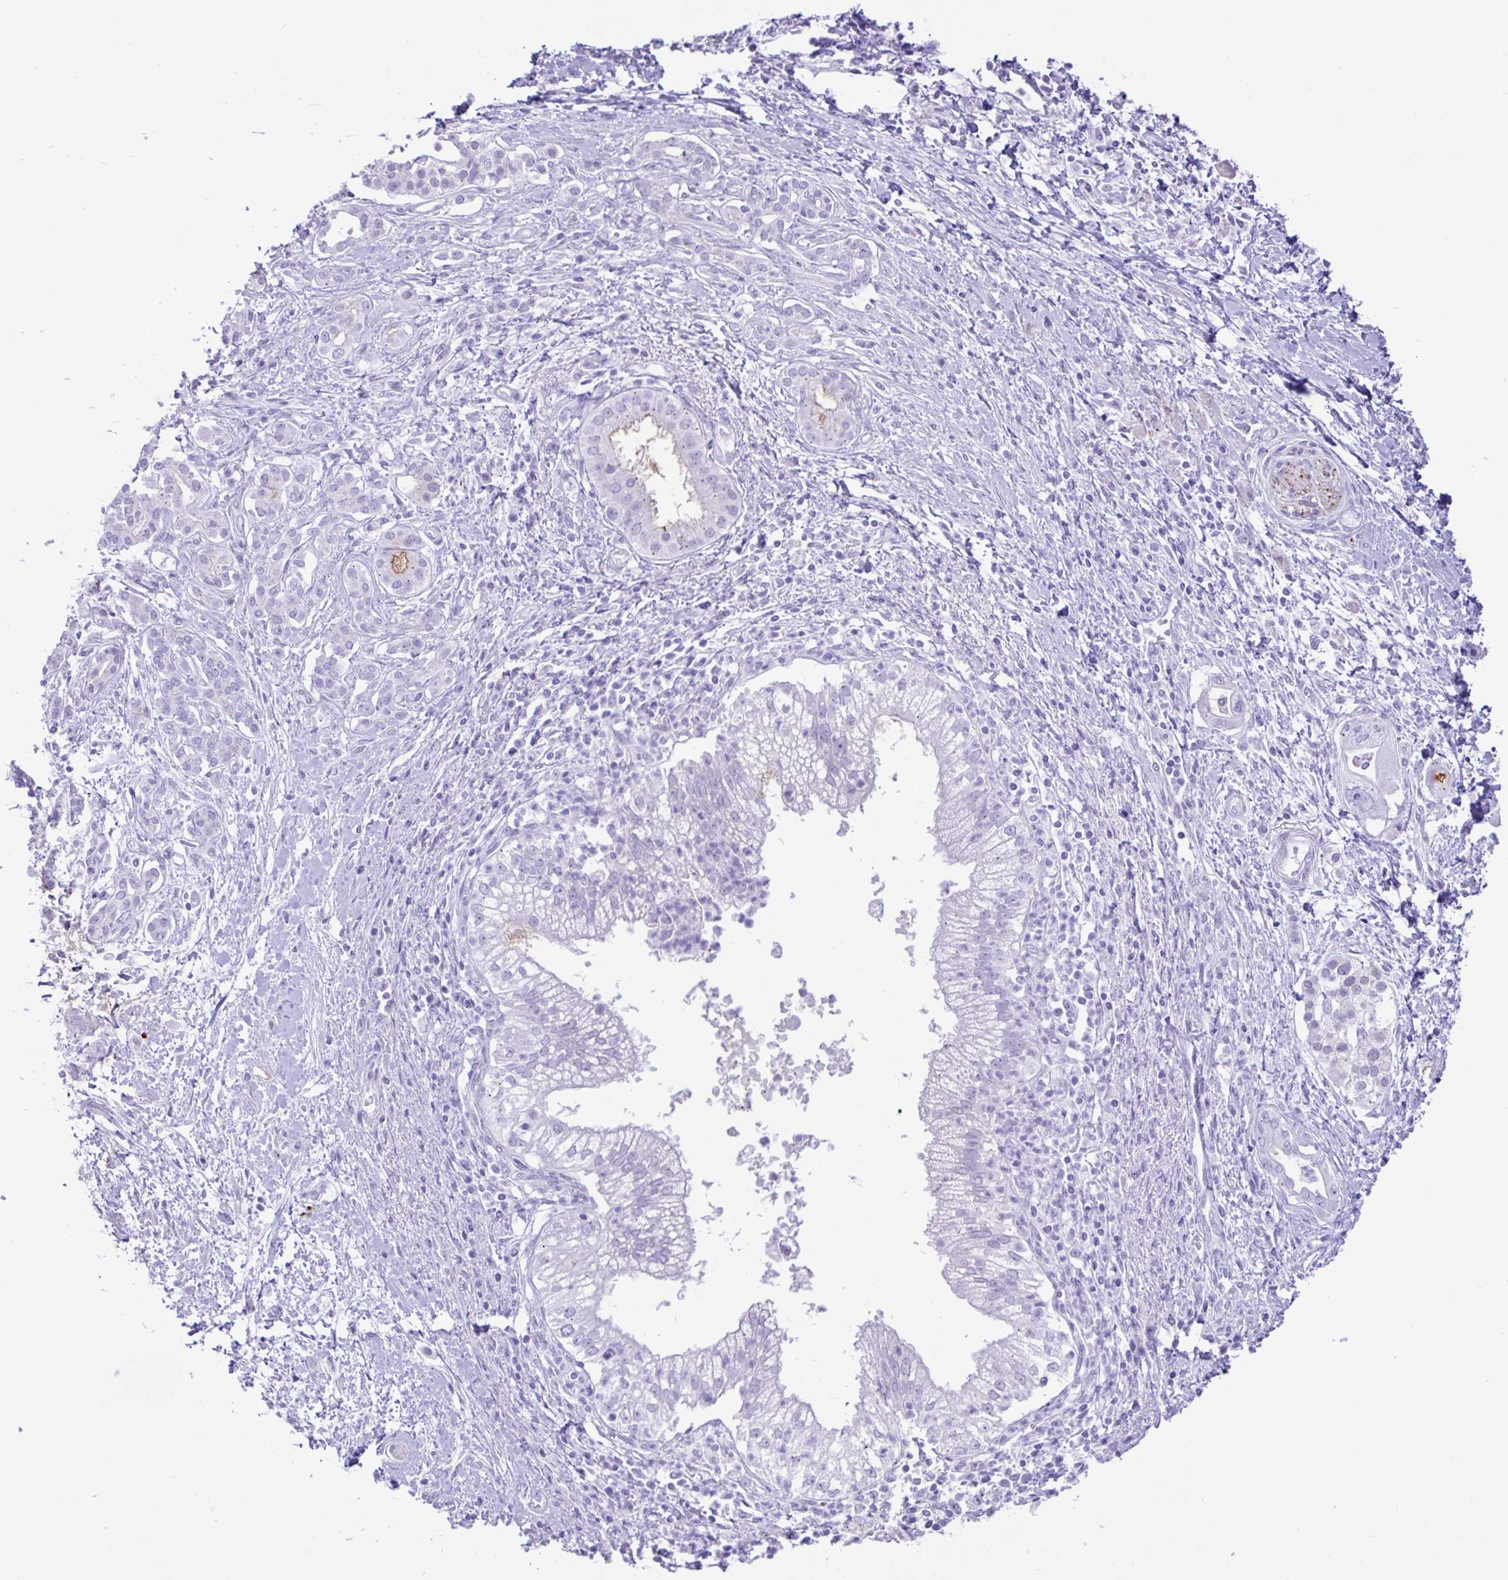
{"staining": {"intensity": "negative", "quantity": "none", "location": "none"}, "tissue": "pancreatic cancer", "cell_type": "Tumor cells", "image_type": "cancer", "snomed": [{"axis": "morphology", "description": "Adenocarcinoma, NOS"}, {"axis": "topography", "description": "Pancreas"}], "caption": "Pancreatic cancer (adenocarcinoma) stained for a protein using immunohistochemistry (IHC) demonstrates no expression tumor cells.", "gene": "REEP1", "patient": {"sex": "male", "age": 70}}